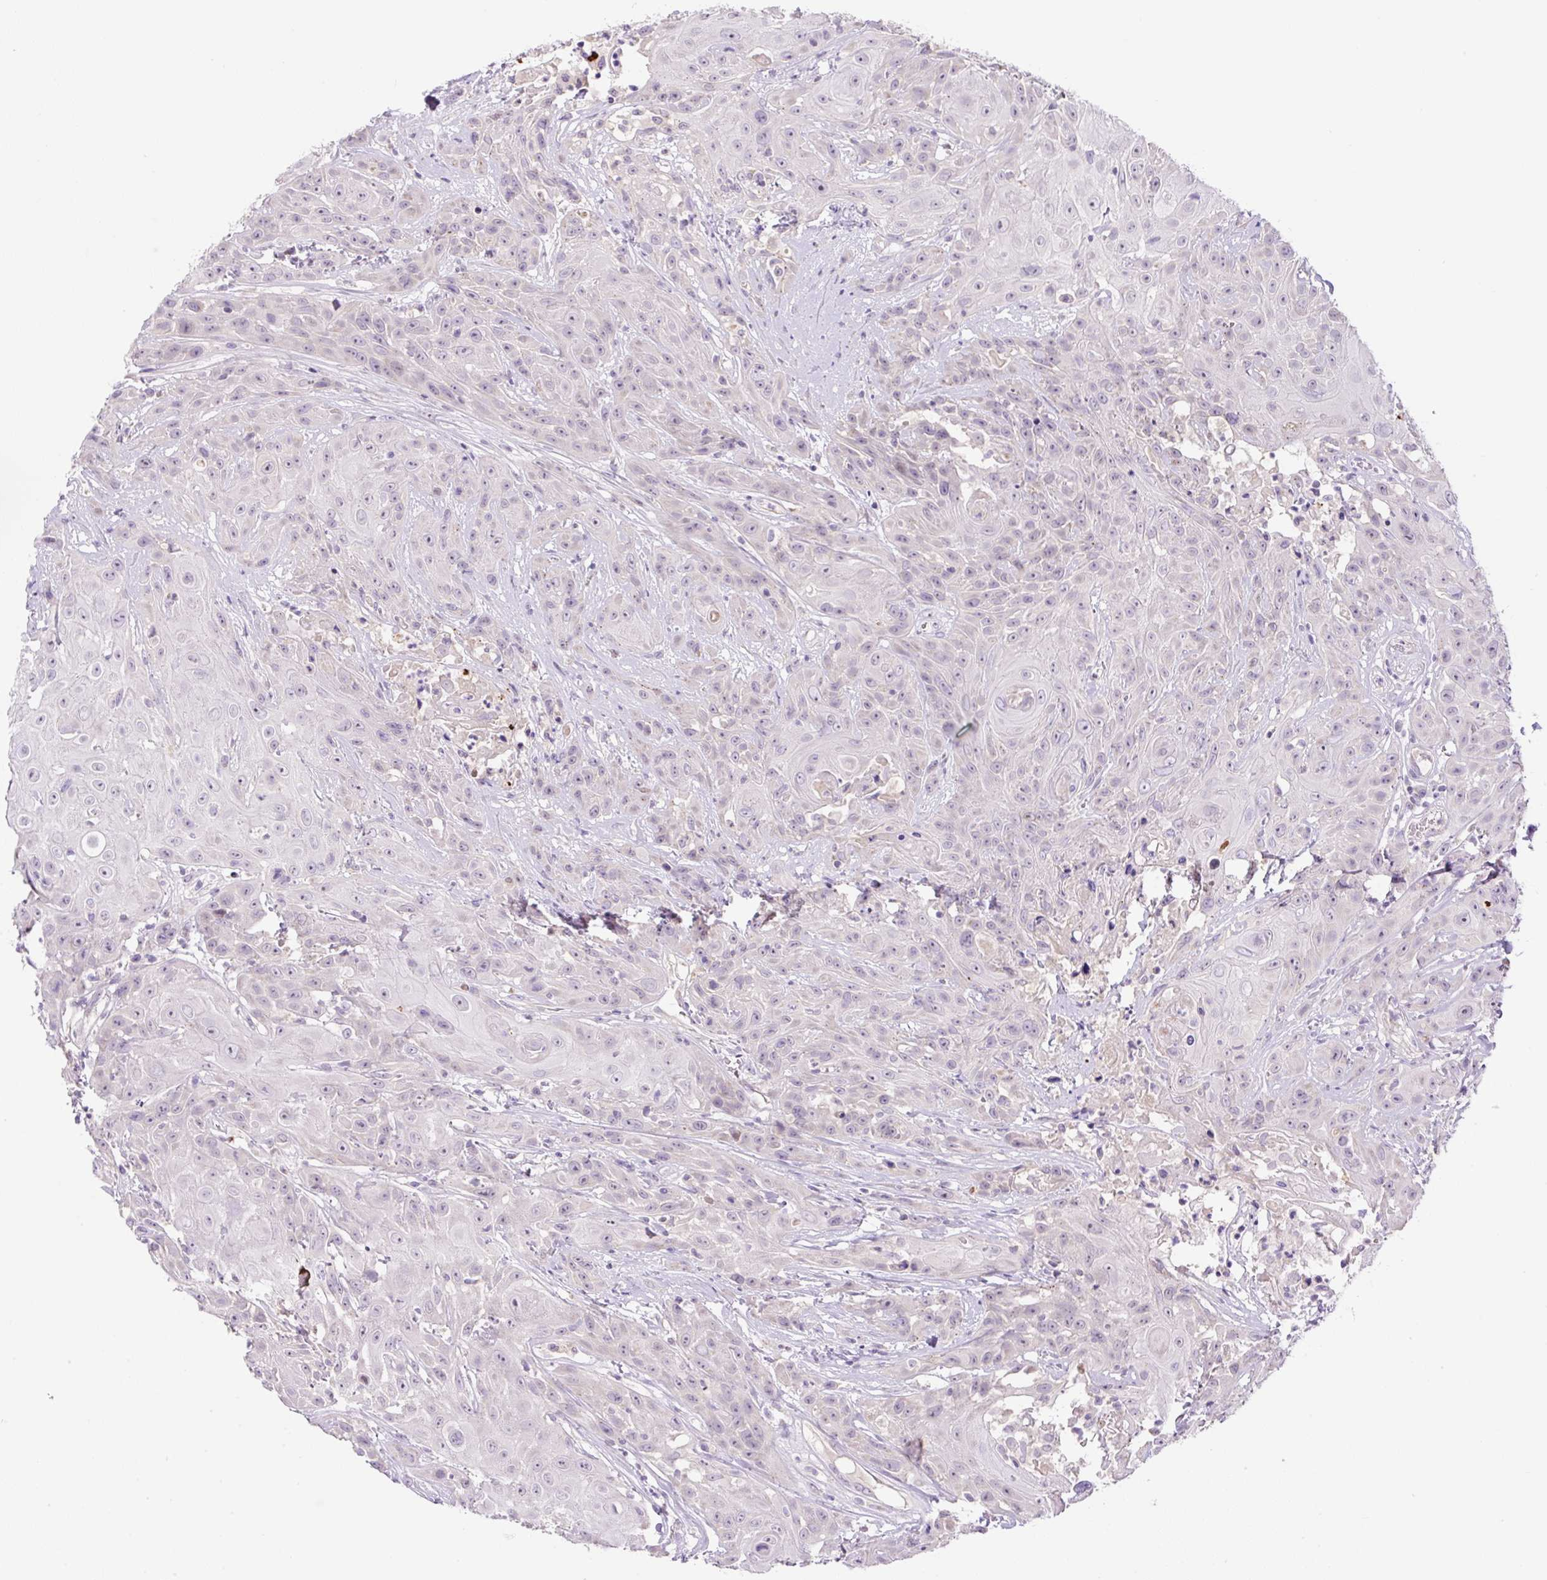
{"staining": {"intensity": "negative", "quantity": "none", "location": "none"}, "tissue": "head and neck cancer", "cell_type": "Tumor cells", "image_type": "cancer", "snomed": [{"axis": "morphology", "description": "Squamous cell carcinoma, NOS"}, {"axis": "topography", "description": "Skin"}, {"axis": "topography", "description": "Head-Neck"}], "caption": "This is a histopathology image of immunohistochemistry (IHC) staining of head and neck cancer, which shows no positivity in tumor cells.", "gene": "OGDHL", "patient": {"sex": "male", "age": 80}}